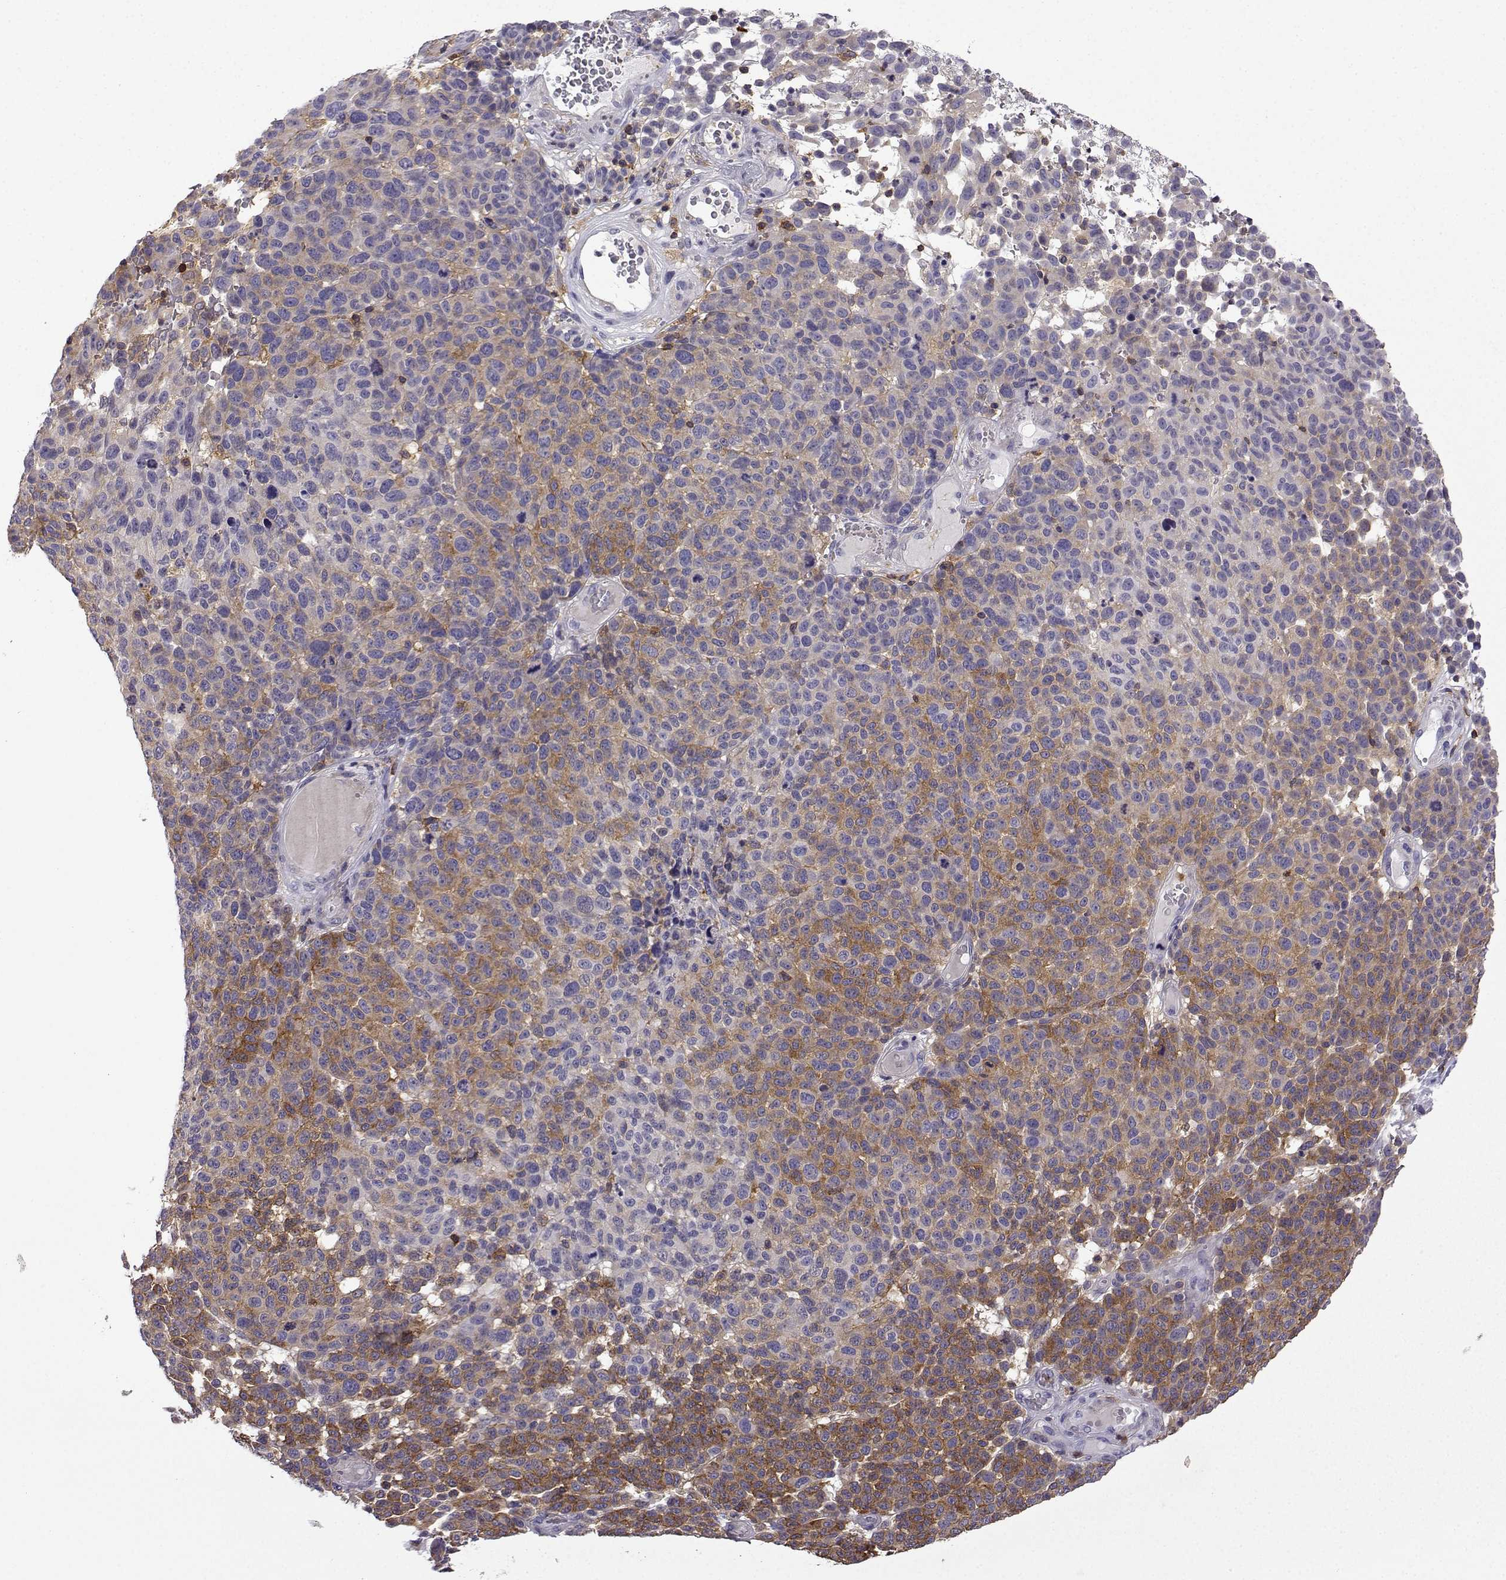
{"staining": {"intensity": "moderate", "quantity": "25%-75%", "location": "cytoplasmic/membranous"}, "tissue": "melanoma", "cell_type": "Tumor cells", "image_type": "cancer", "snomed": [{"axis": "morphology", "description": "Malignant melanoma, NOS"}, {"axis": "topography", "description": "Skin"}], "caption": "Melanoma stained for a protein (brown) reveals moderate cytoplasmic/membranous positive expression in about 25%-75% of tumor cells.", "gene": "DOCK10", "patient": {"sex": "male", "age": 59}}